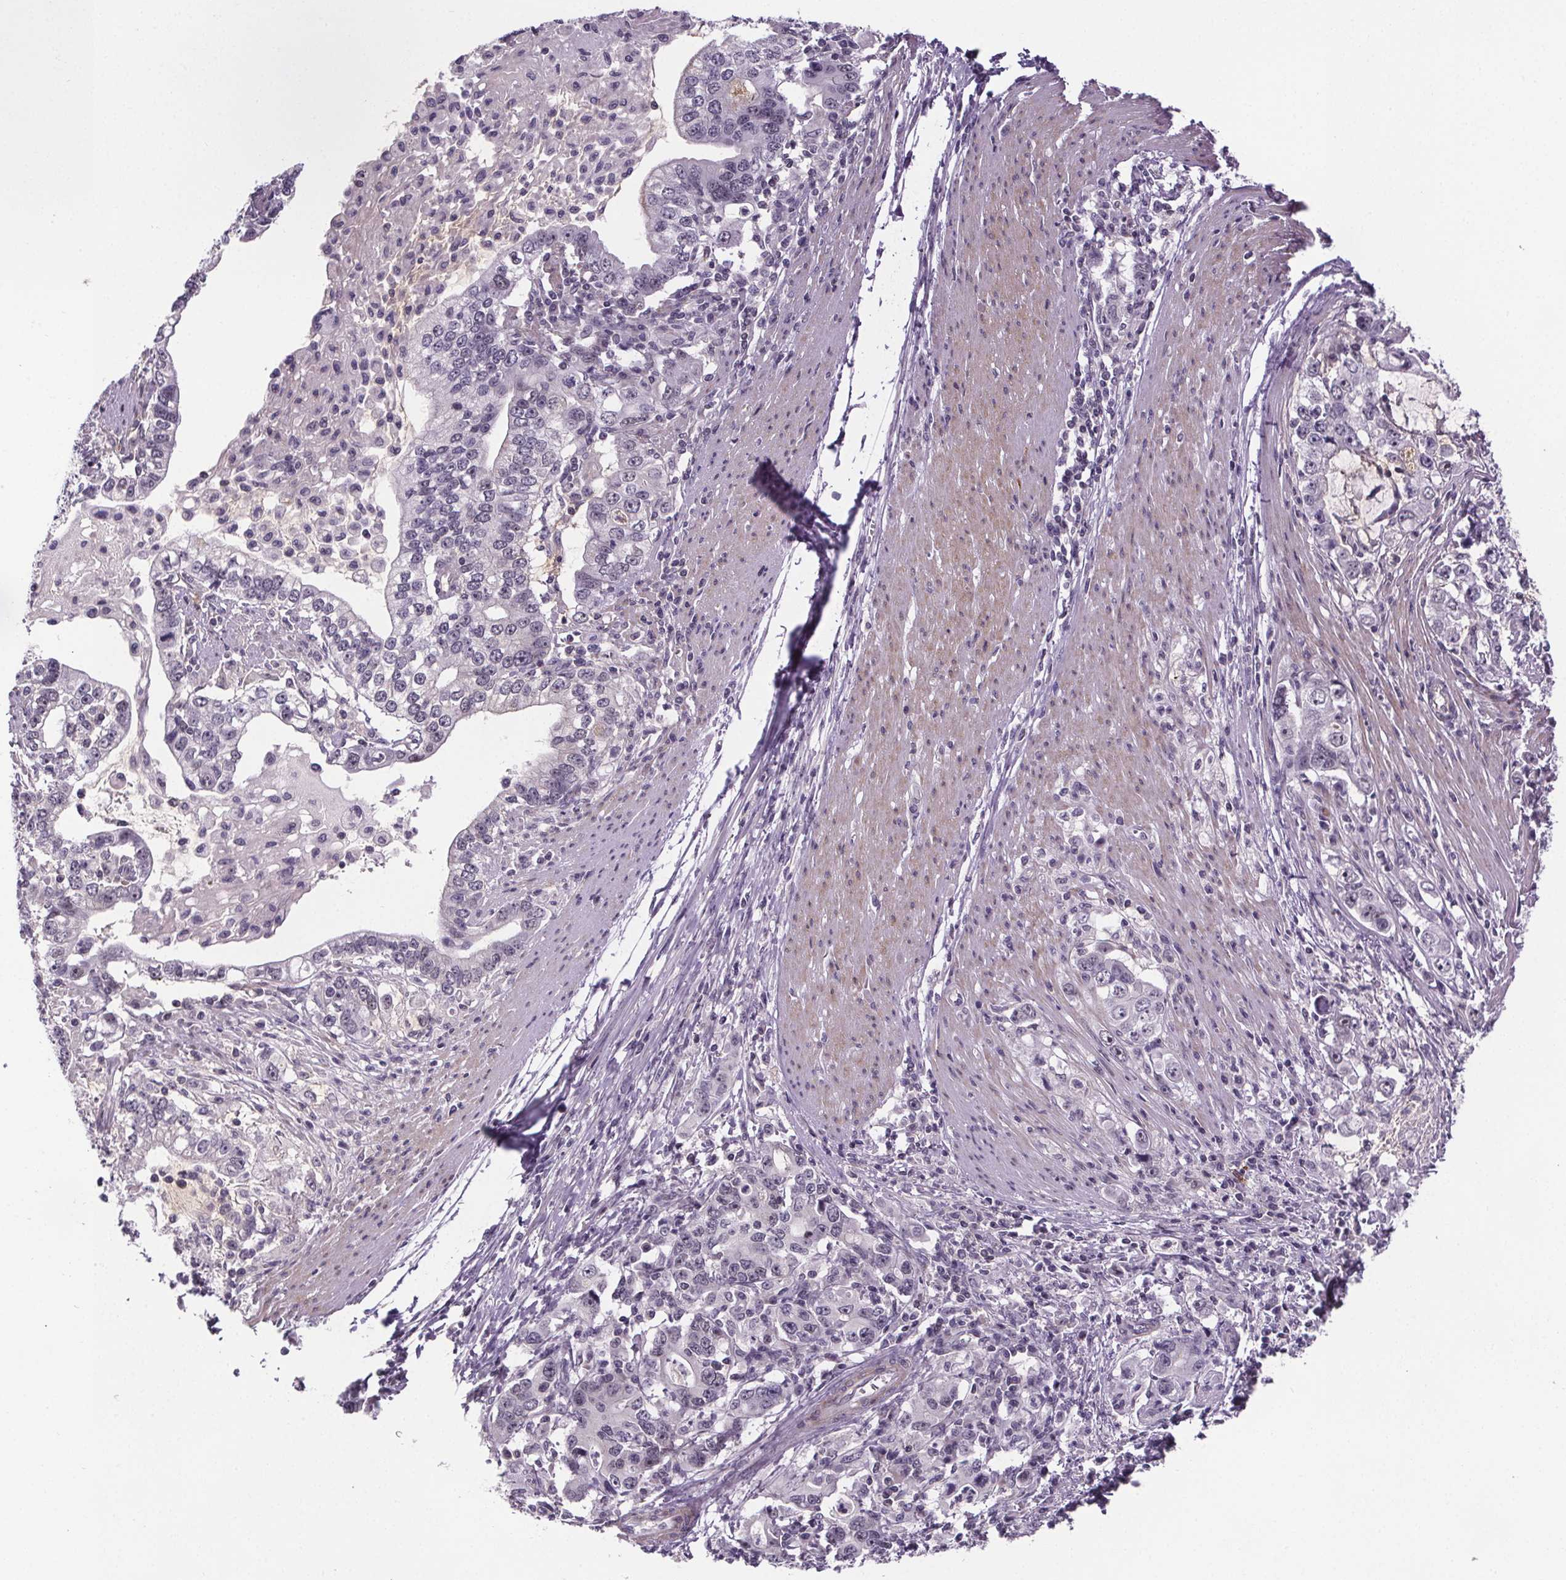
{"staining": {"intensity": "negative", "quantity": "none", "location": "none"}, "tissue": "stomach cancer", "cell_type": "Tumor cells", "image_type": "cancer", "snomed": [{"axis": "morphology", "description": "Adenocarcinoma, NOS"}, {"axis": "topography", "description": "Stomach, lower"}], "caption": "Immunohistochemistry image of human stomach cancer (adenocarcinoma) stained for a protein (brown), which exhibits no staining in tumor cells. (DAB IHC visualized using brightfield microscopy, high magnification).", "gene": "TTC12", "patient": {"sex": "female", "age": 72}}